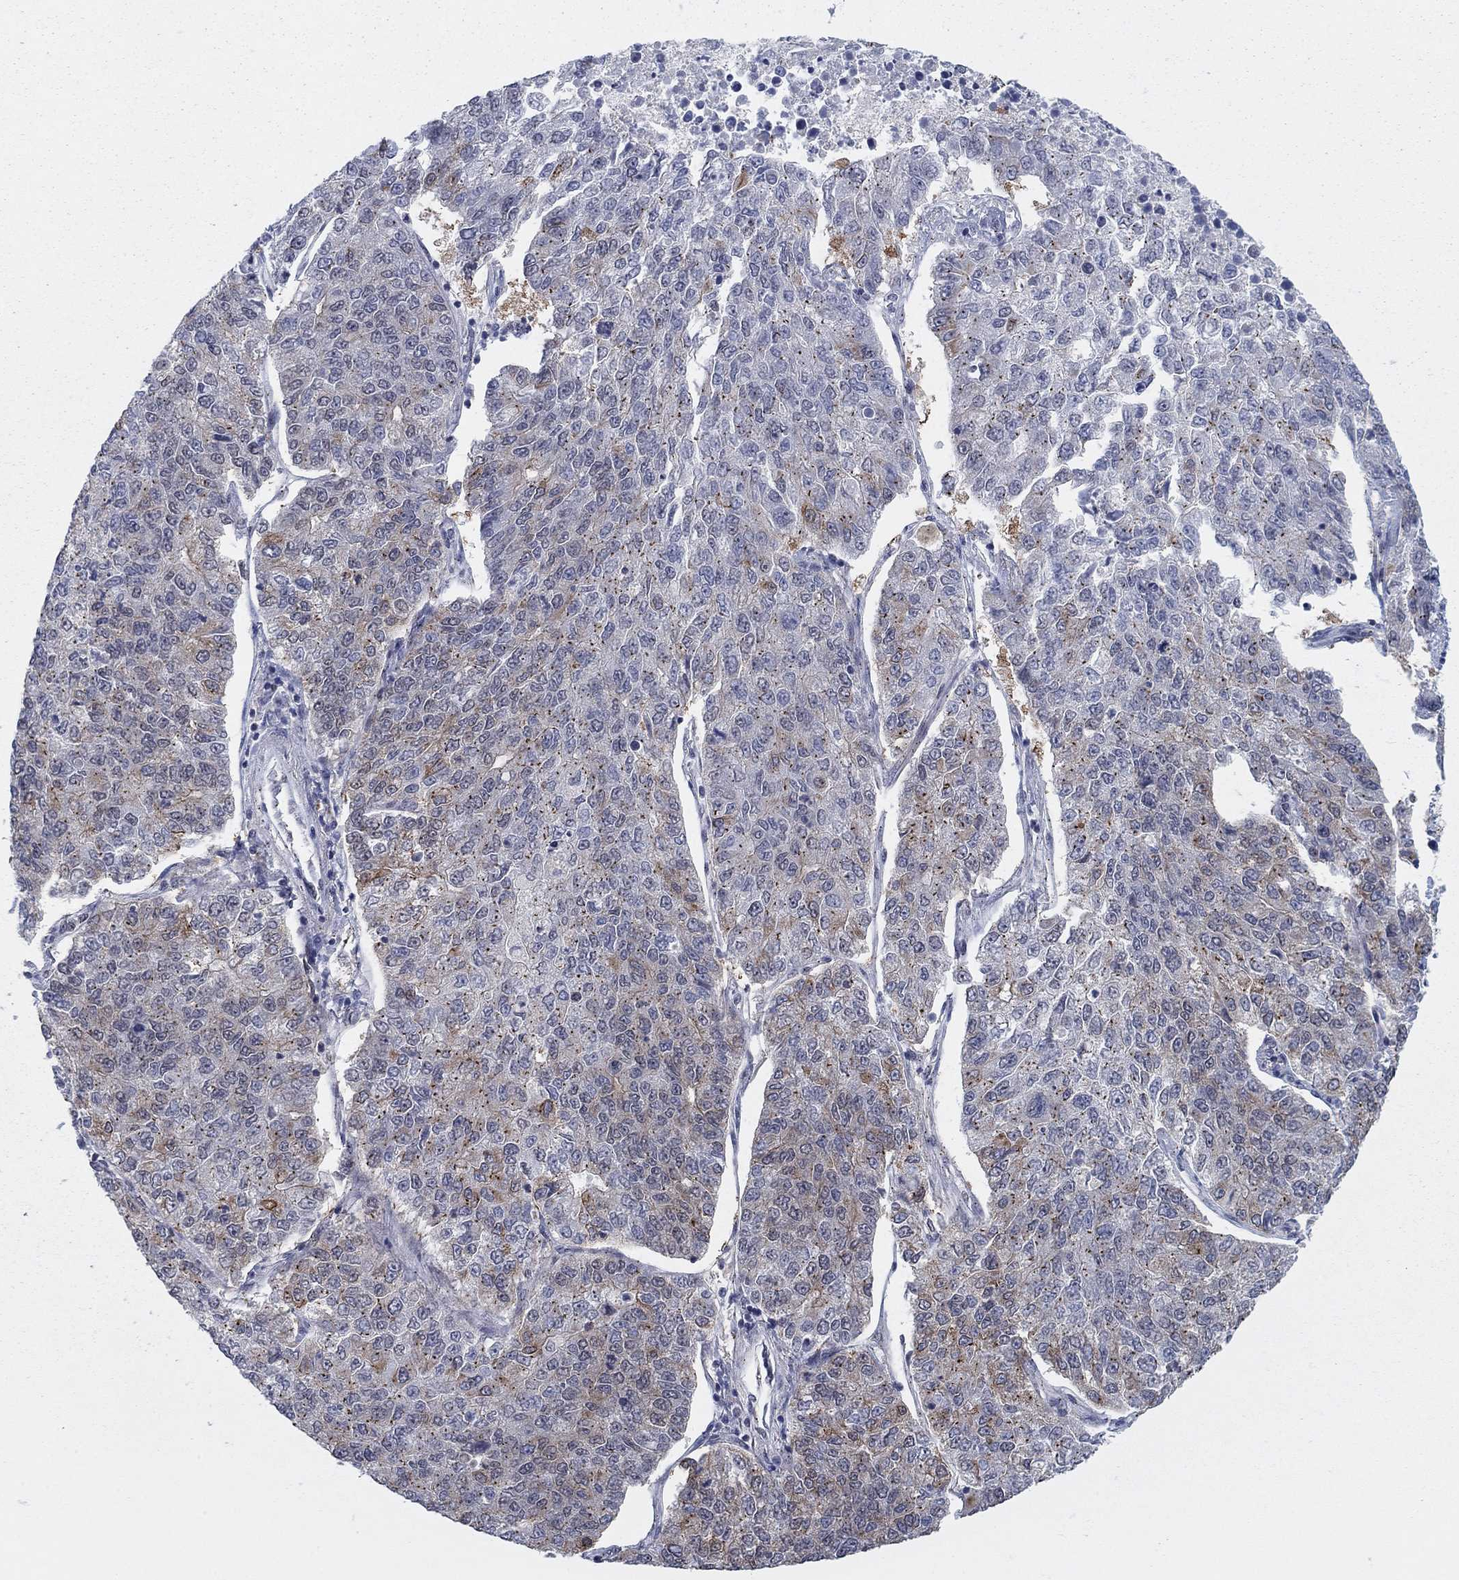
{"staining": {"intensity": "moderate", "quantity": "25%-75%", "location": "cytoplasmic/membranous"}, "tissue": "lung cancer", "cell_type": "Tumor cells", "image_type": "cancer", "snomed": [{"axis": "morphology", "description": "Adenocarcinoma, NOS"}, {"axis": "topography", "description": "Lung"}], "caption": "This micrograph exhibits lung adenocarcinoma stained with IHC to label a protein in brown. The cytoplasmic/membranous of tumor cells show moderate positivity for the protein. Nuclei are counter-stained blue.", "gene": "SH3RF1", "patient": {"sex": "male", "age": 49}}